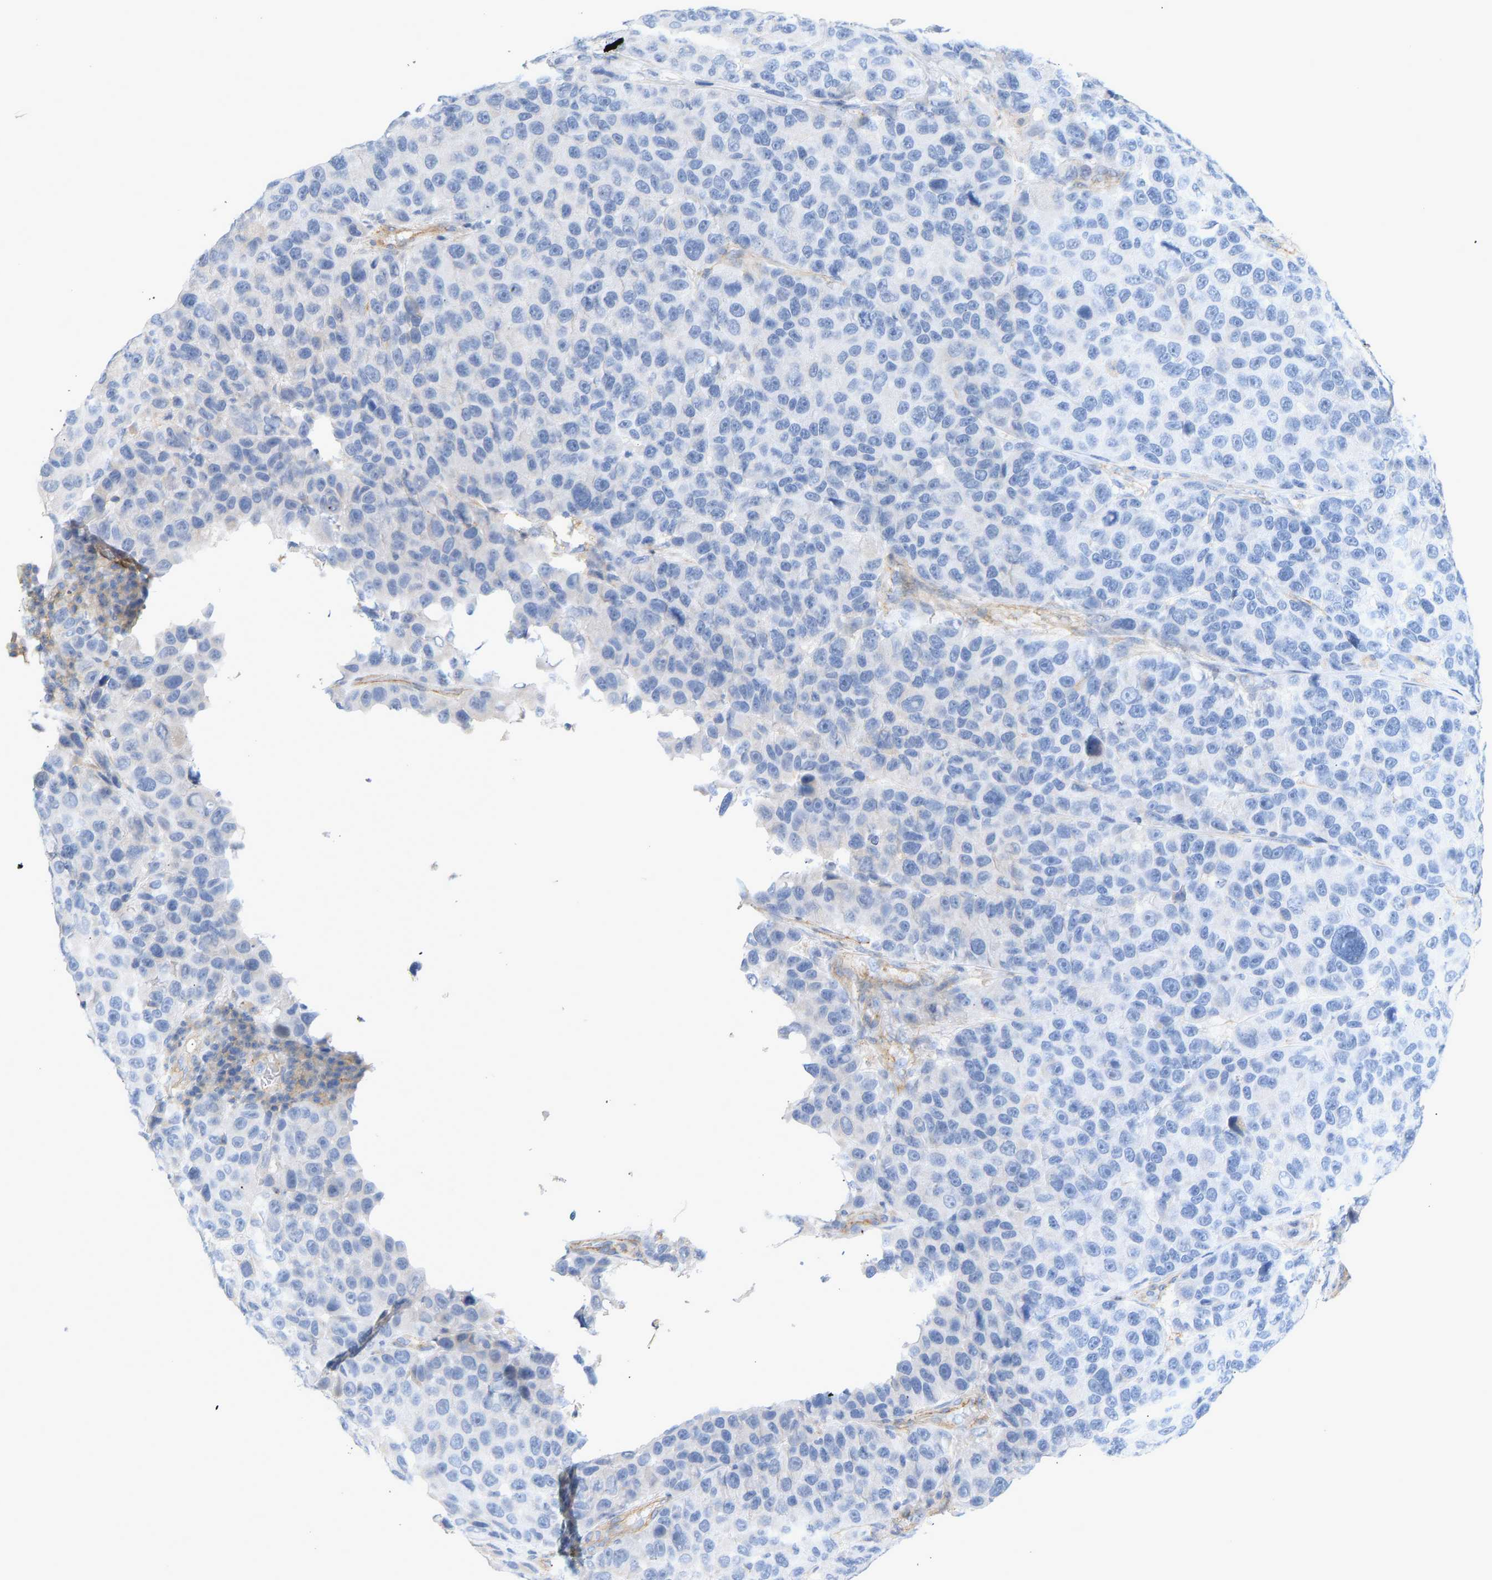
{"staining": {"intensity": "negative", "quantity": "none", "location": "none"}, "tissue": "melanoma", "cell_type": "Tumor cells", "image_type": "cancer", "snomed": [{"axis": "morphology", "description": "Malignant melanoma, NOS"}, {"axis": "topography", "description": "Skin"}], "caption": "An IHC histopathology image of melanoma is shown. There is no staining in tumor cells of melanoma.", "gene": "BVES", "patient": {"sex": "male", "age": 53}}